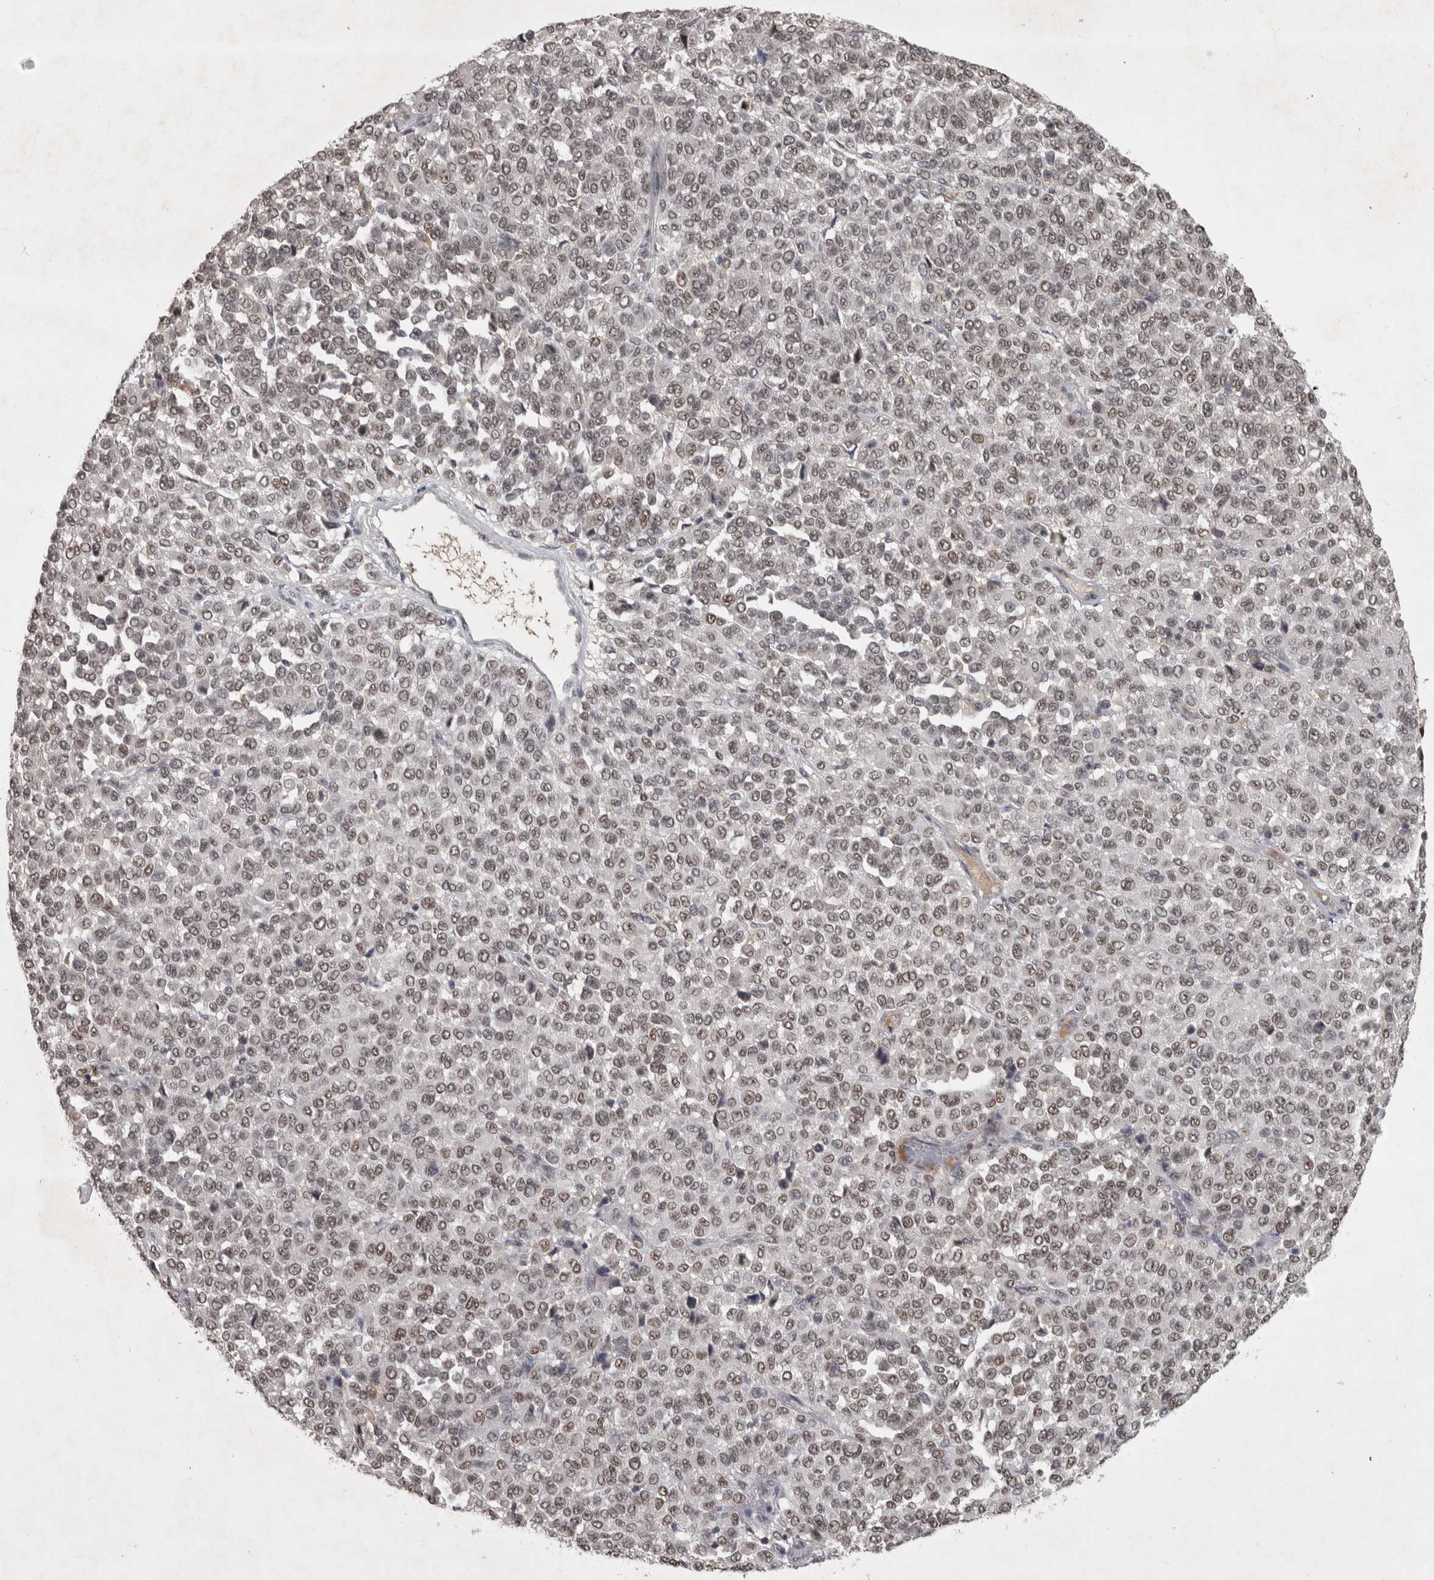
{"staining": {"intensity": "weak", "quantity": ">75%", "location": "nuclear"}, "tissue": "melanoma", "cell_type": "Tumor cells", "image_type": "cancer", "snomed": [{"axis": "morphology", "description": "Malignant melanoma, Metastatic site"}, {"axis": "topography", "description": "Pancreas"}], "caption": "A micrograph showing weak nuclear positivity in approximately >75% of tumor cells in malignant melanoma (metastatic site), as visualized by brown immunohistochemical staining.", "gene": "DDX42", "patient": {"sex": "female", "age": 30}}